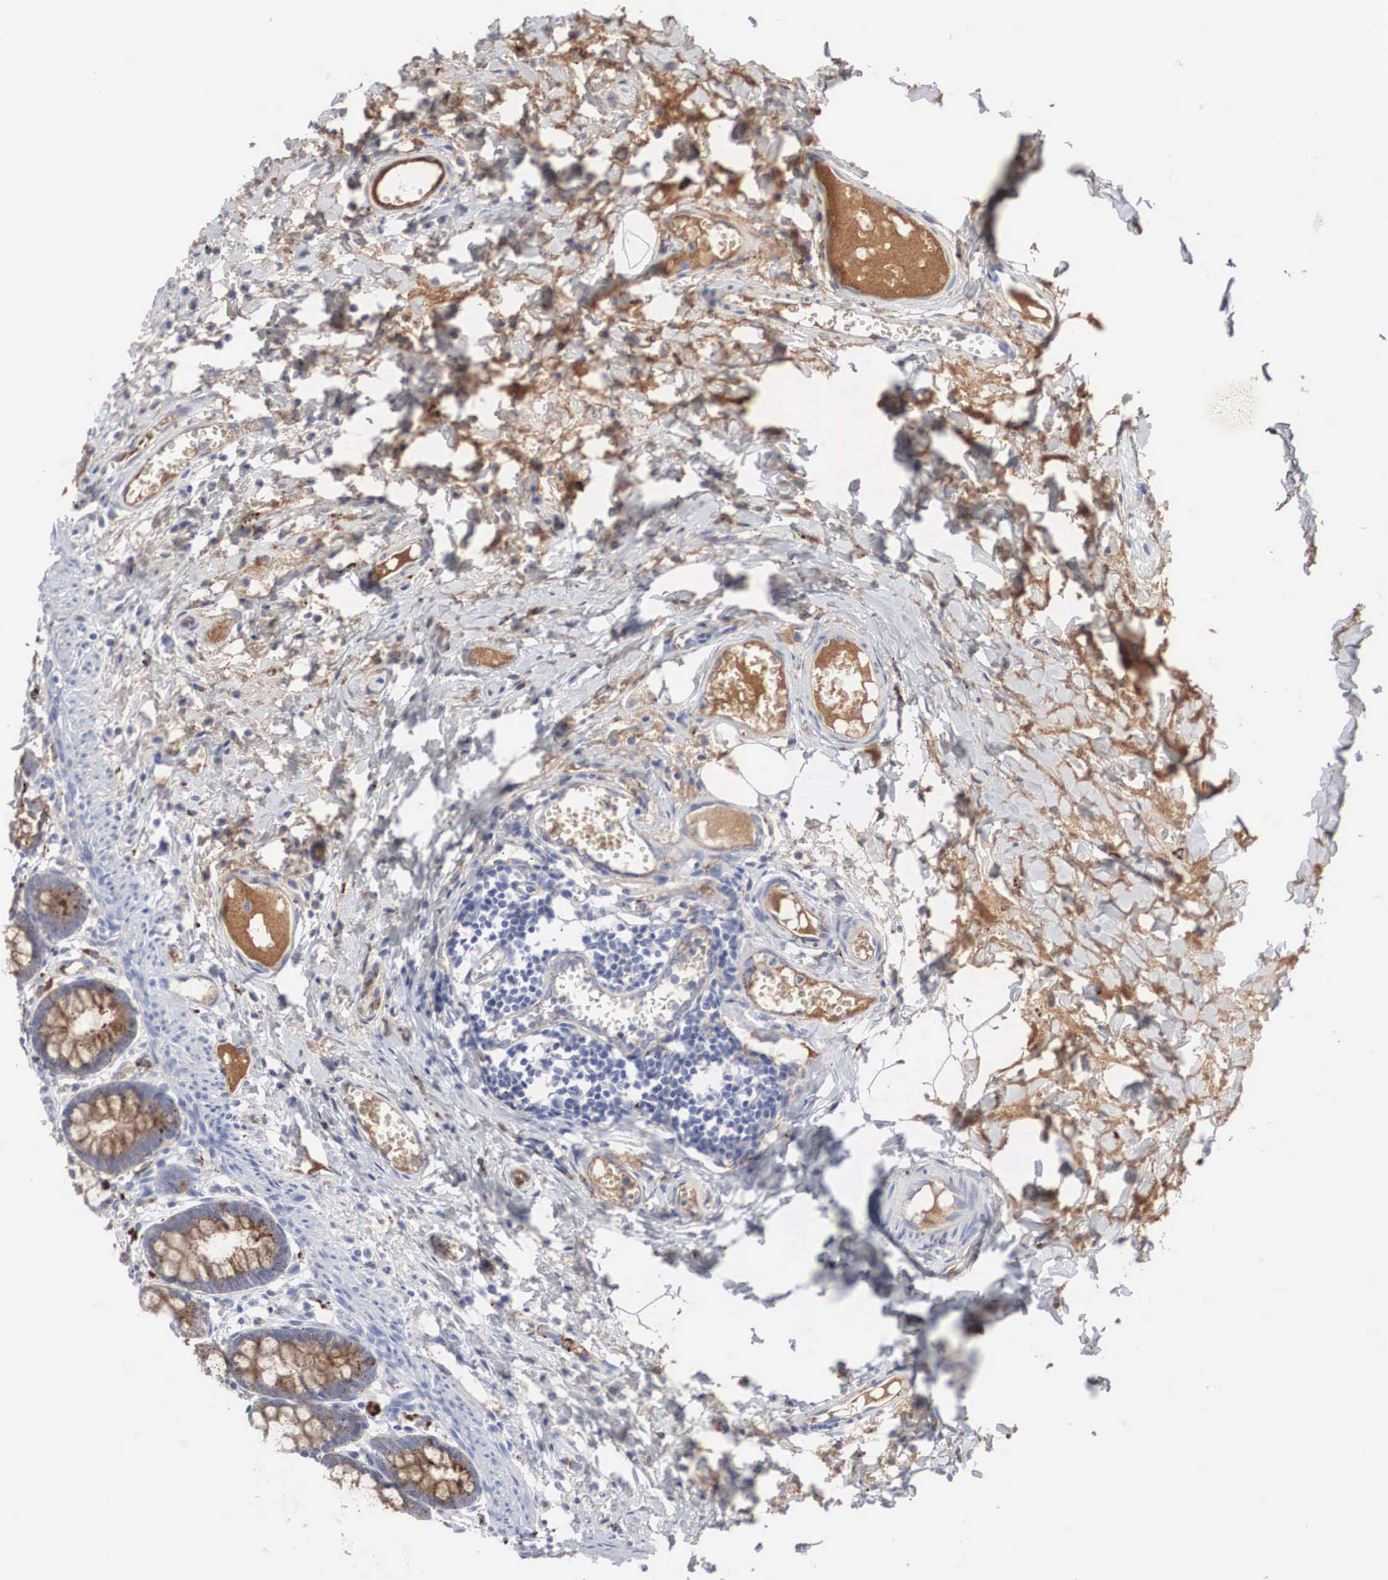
{"staining": {"intensity": "negative", "quantity": "none", "location": "none"}, "tissue": "colon", "cell_type": "Endothelial cells", "image_type": "normal", "snomed": [{"axis": "morphology", "description": "Normal tissue, NOS"}, {"axis": "topography", "description": "Colon"}], "caption": "Normal colon was stained to show a protein in brown. There is no significant staining in endothelial cells. (DAB IHC, high magnification).", "gene": "LGALS3BP", "patient": {"sex": "male", "age": 1}}